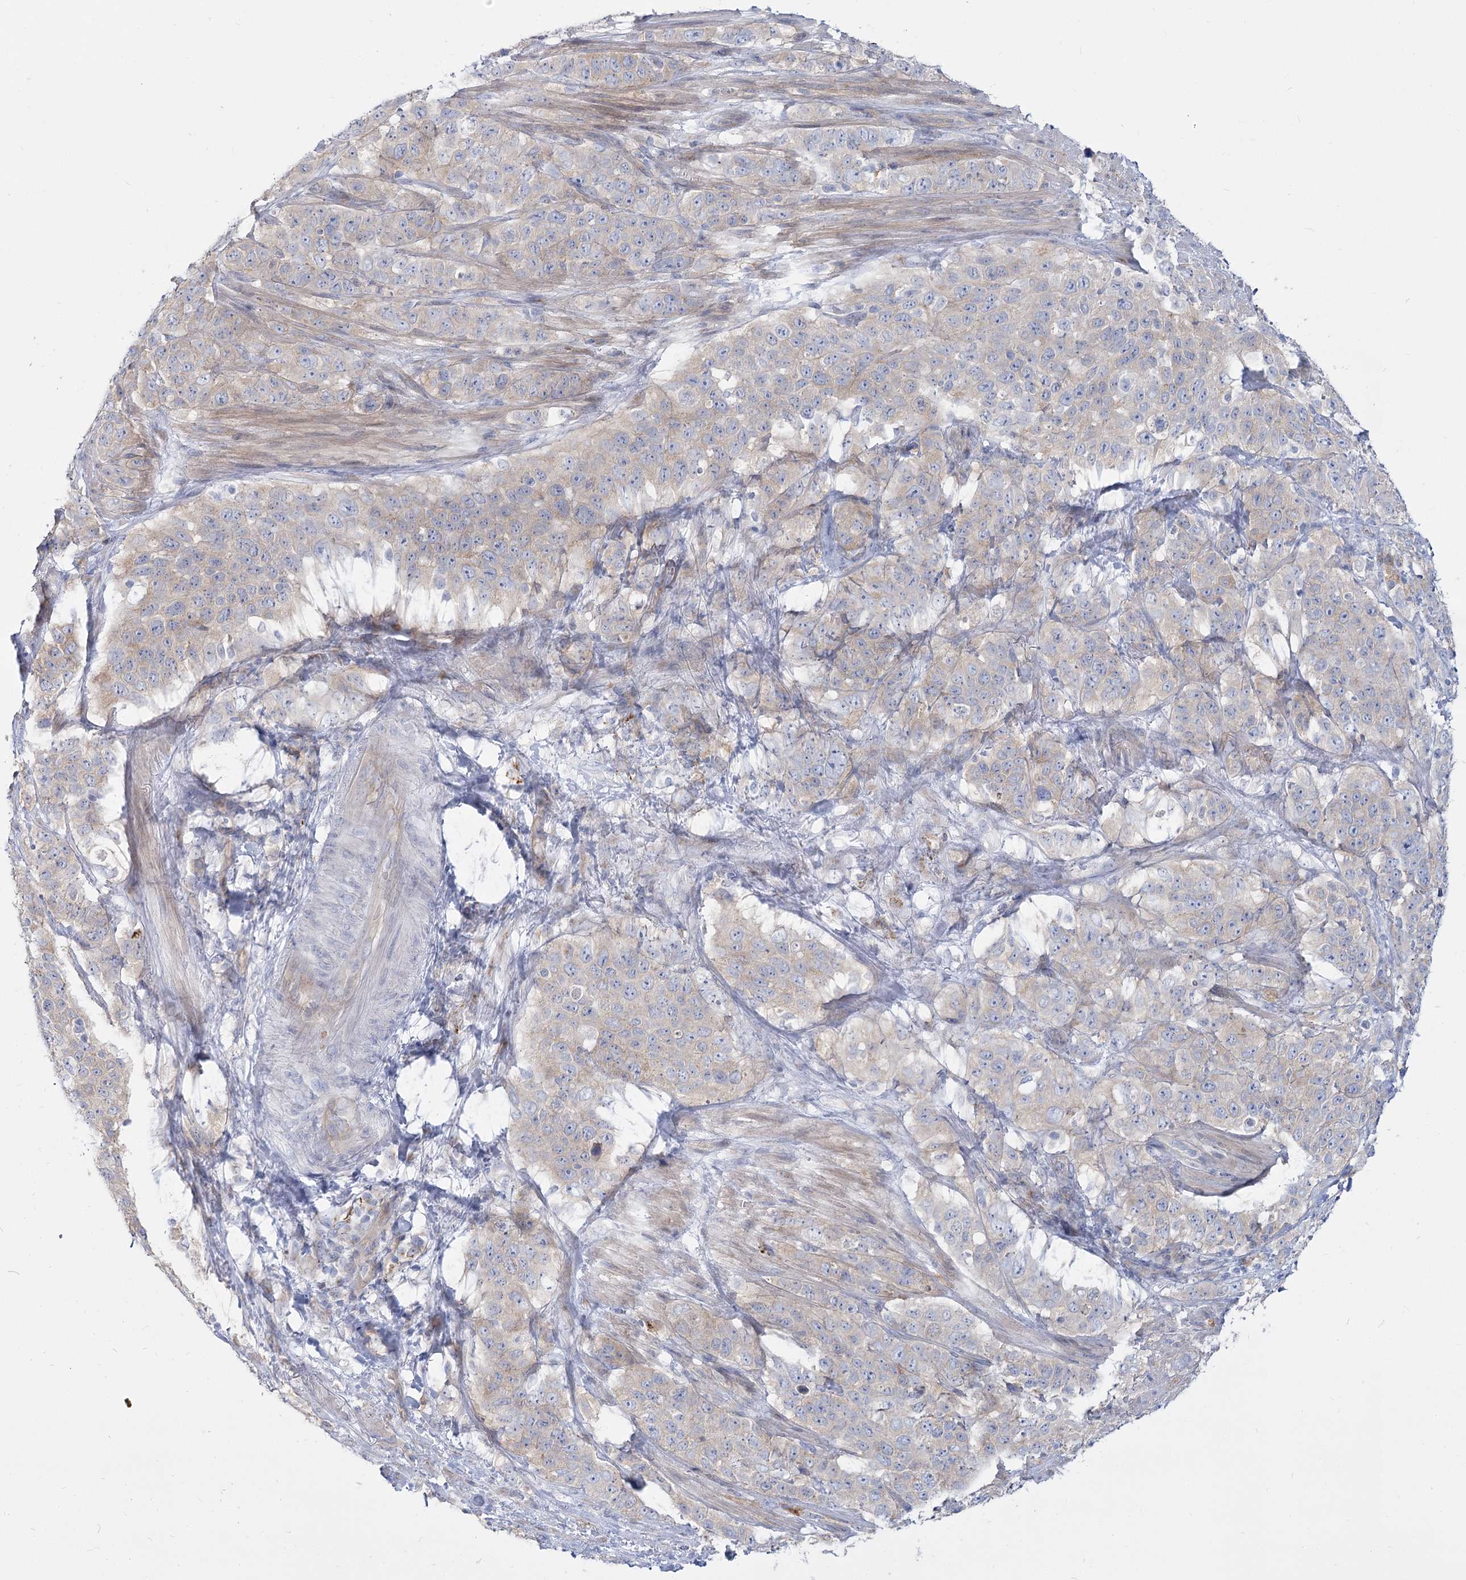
{"staining": {"intensity": "negative", "quantity": "none", "location": "none"}, "tissue": "stomach cancer", "cell_type": "Tumor cells", "image_type": "cancer", "snomed": [{"axis": "morphology", "description": "Adenocarcinoma, NOS"}, {"axis": "topography", "description": "Stomach"}], "caption": "A photomicrograph of human adenocarcinoma (stomach) is negative for staining in tumor cells.", "gene": "SUOX", "patient": {"sex": "male", "age": 48}}